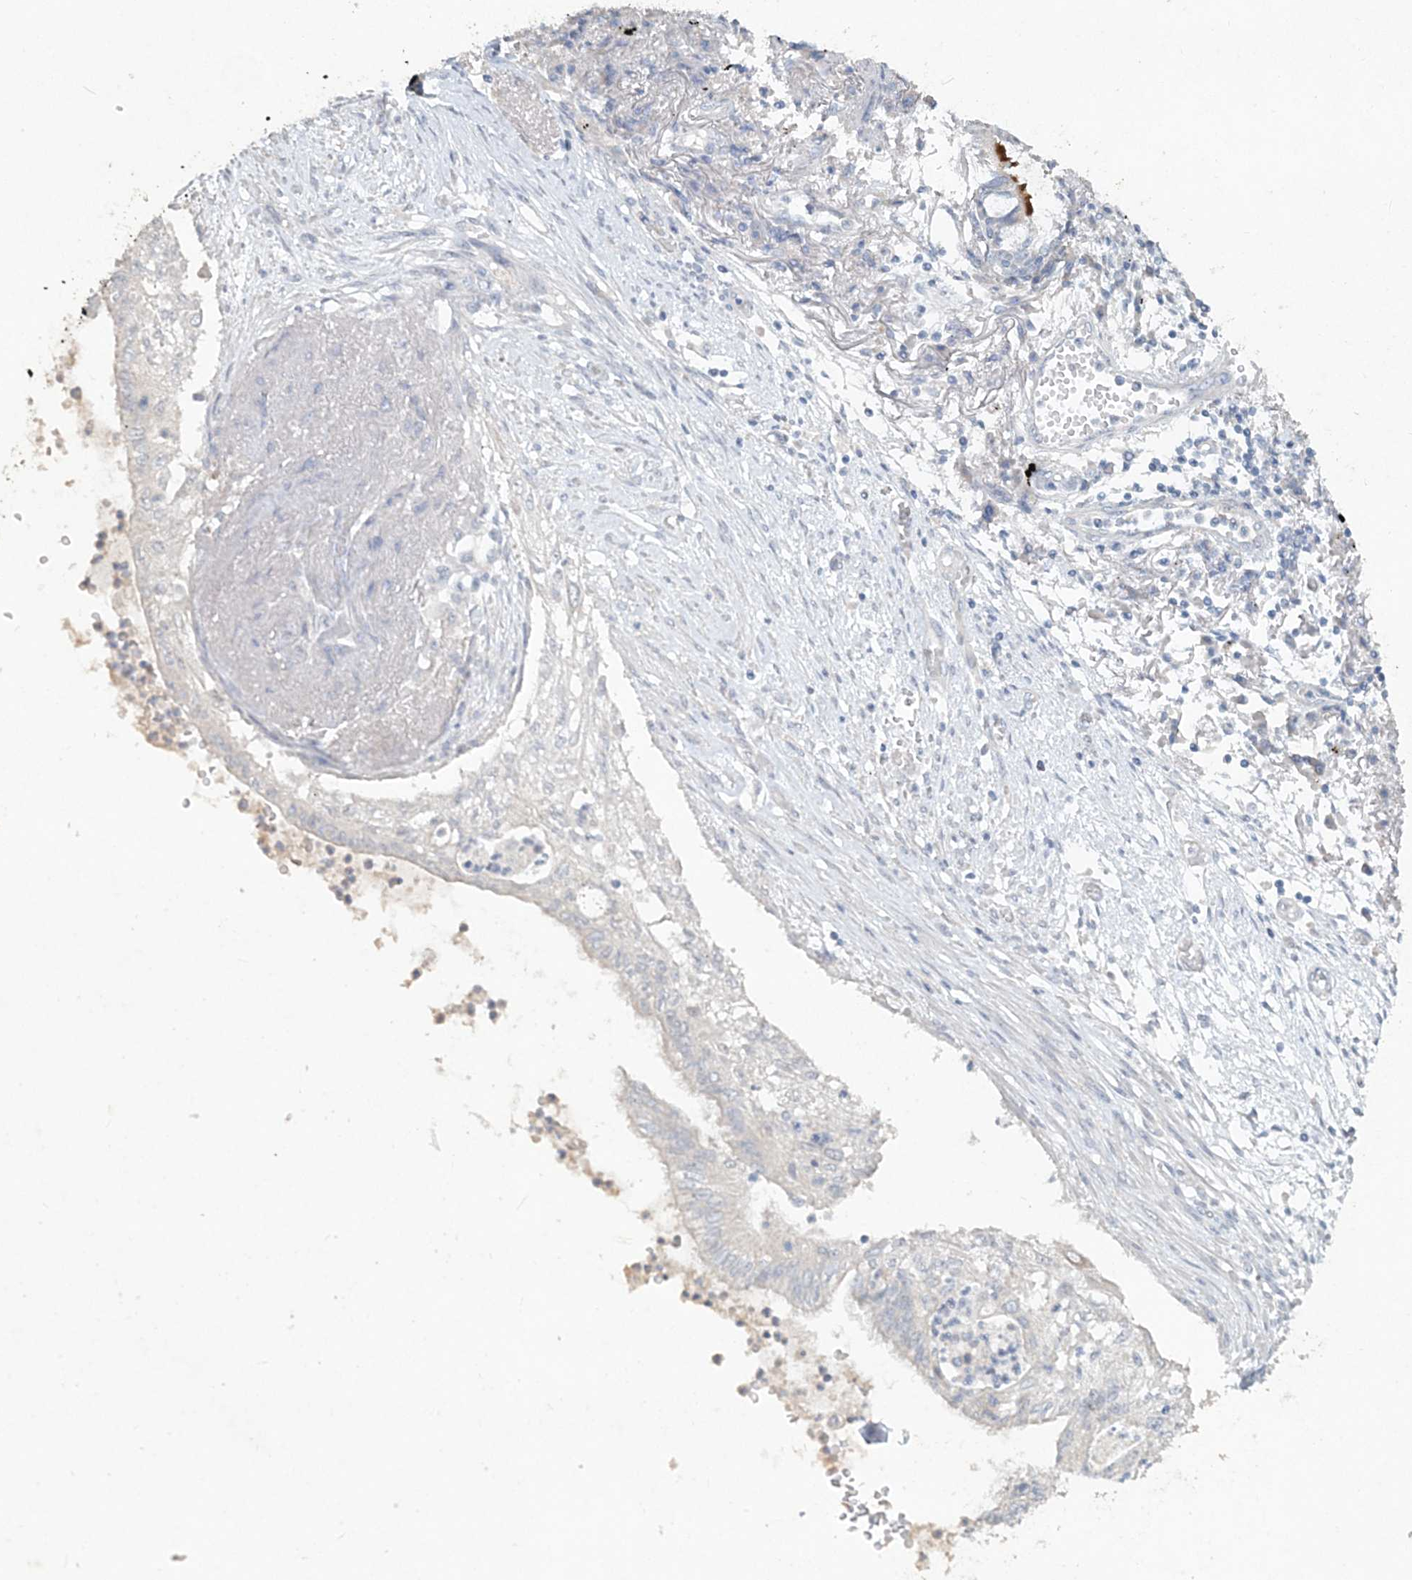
{"staining": {"intensity": "negative", "quantity": "none", "location": "none"}, "tissue": "lung cancer", "cell_type": "Tumor cells", "image_type": "cancer", "snomed": [{"axis": "morphology", "description": "Adenocarcinoma, NOS"}, {"axis": "topography", "description": "Lung"}], "caption": "Immunohistochemistry of human adenocarcinoma (lung) reveals no expression in tumor cells.", "gene": "DNAH5", "patient": {"sex": "female", "age": 70}}